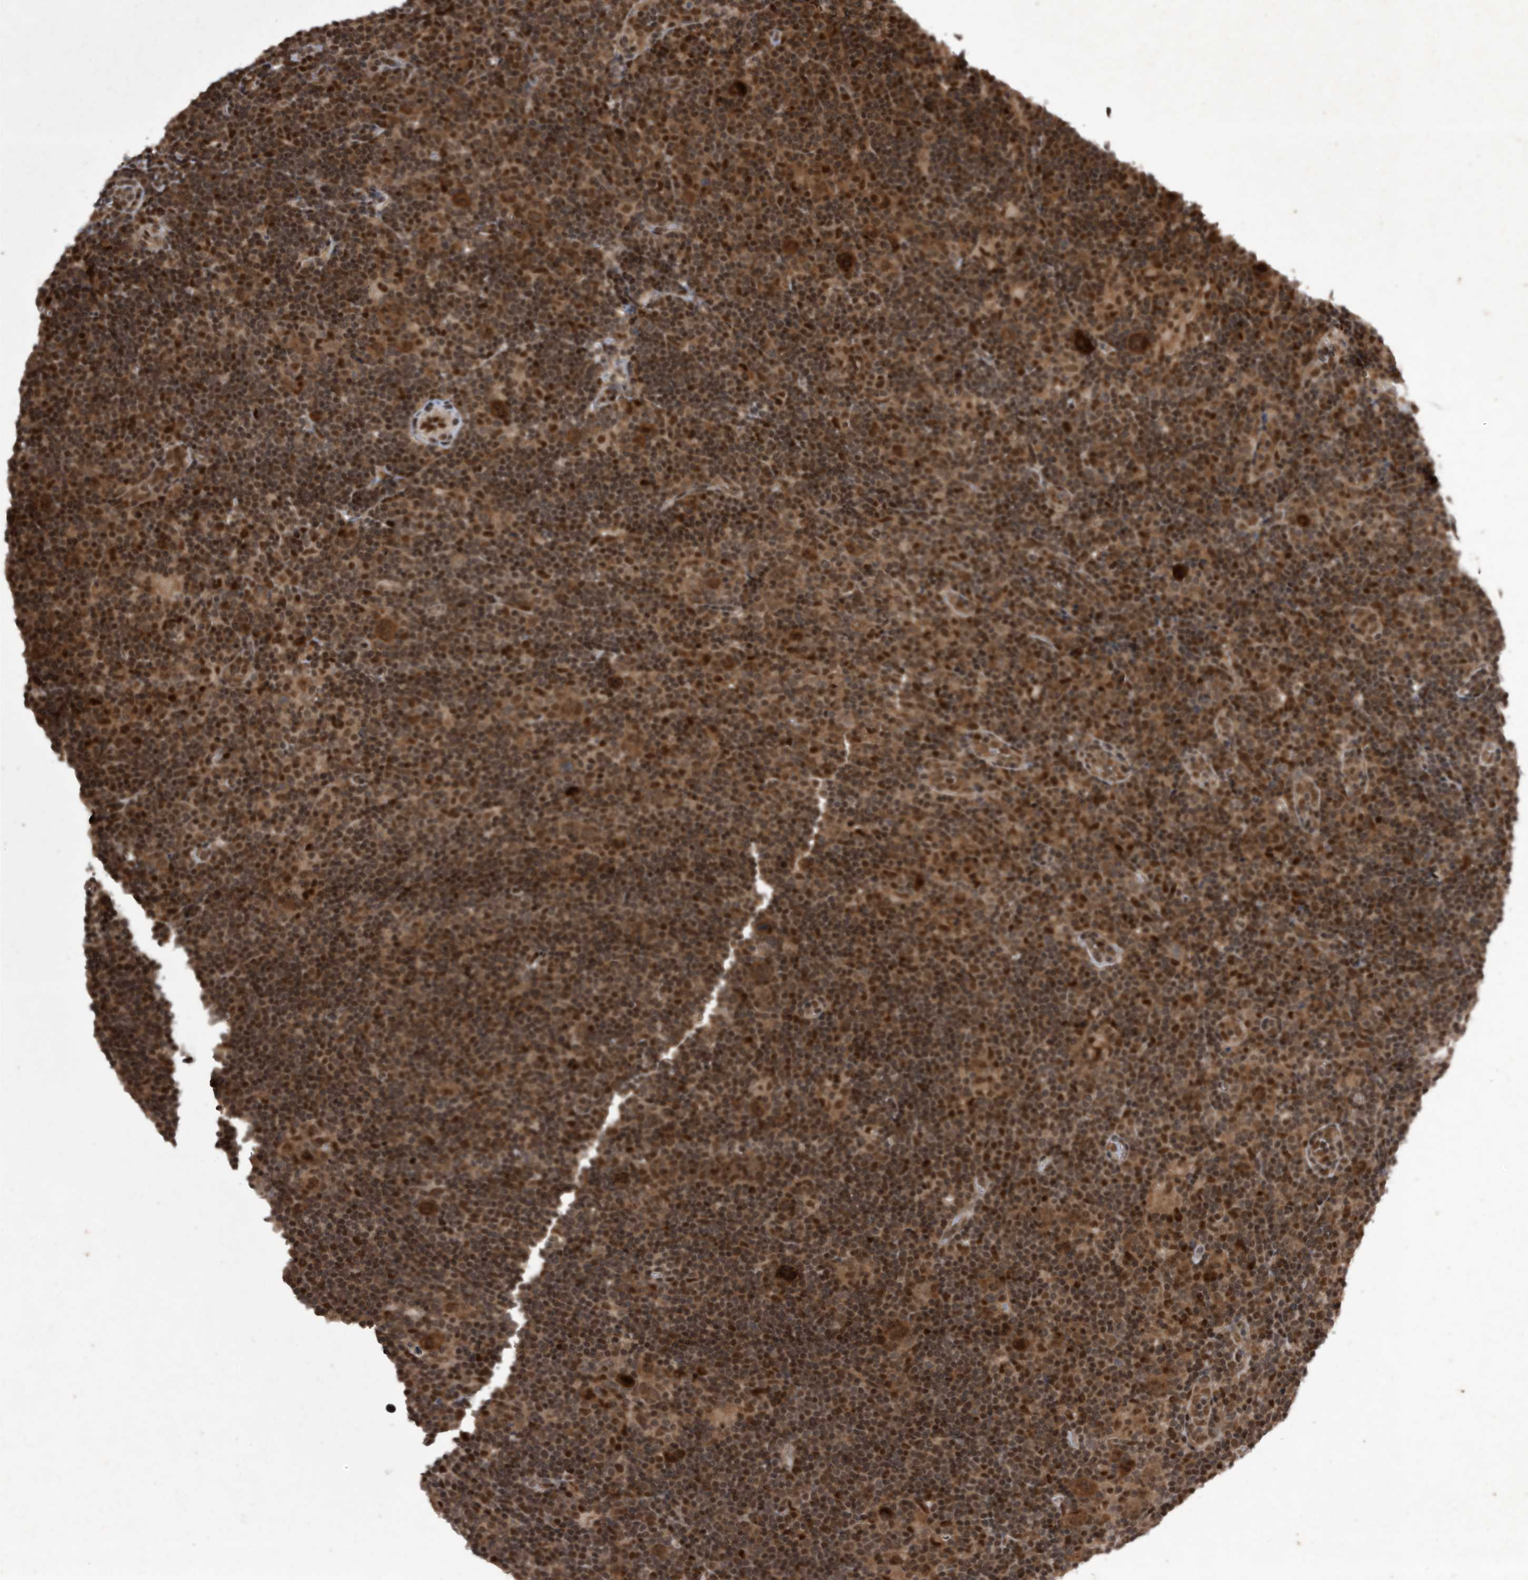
{"staining": {"intensity": "strong", "quantity": ">75%", "location": "cytoplasmic/membranous,nuclear"}, "tissue": "lymphoma", "cell_type": "Tumor cells", "image_type": "cancer", "snomed": [{"axis": "morphology", "description": "Hodgkin's disease, NOS"}, {"axis": "topography", "description": "Lymph node"}], "caption": "A histopathology image showing strong cytoplasmic/membranous and nuclear positivity in about >75% of tumor cells in lymphoma, as visualized by brown immunohistochemical staining.", "gene": "RAD23B", "patient": {"sex": "female", "age": 57}}